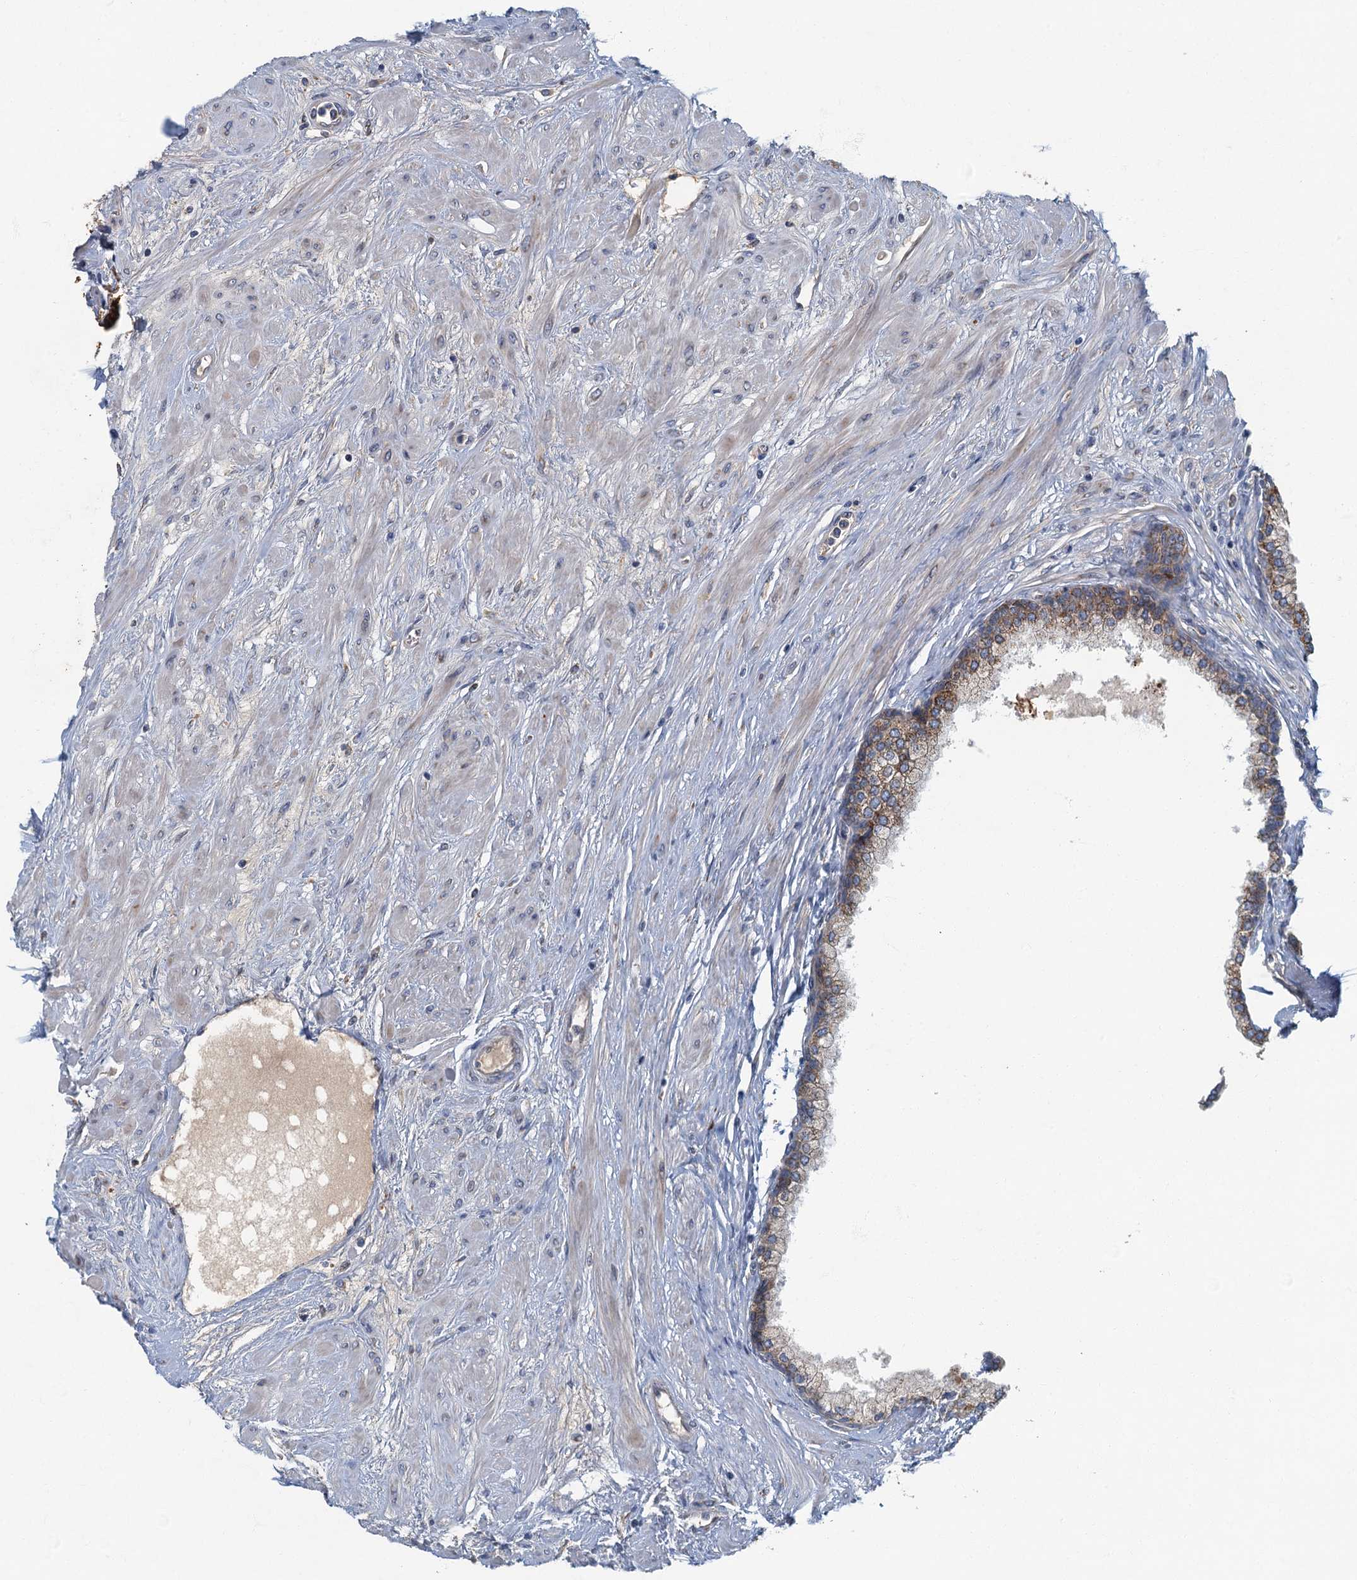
{"staining": {"intensity": "moderate", "quantity": ">75%", "location": "cytoplasmic/membranous"}, "tissue": "prostate", "cell_type": "Glandular cells", "image_type": "normal", "snomed": [{"axis": "morphology", "description": "Normal tissue, NOS"}, {"axis": "topography", "description": "Prostate"}], "caption": "Immunohistochemical staining of normal human prostate demonstrates medium levels of moderate cytoplasmic/membranous expression in approximately >75% of glandular cells.", "gene": "SPDYC", "patient": {"sex": "male", "age": 60}}